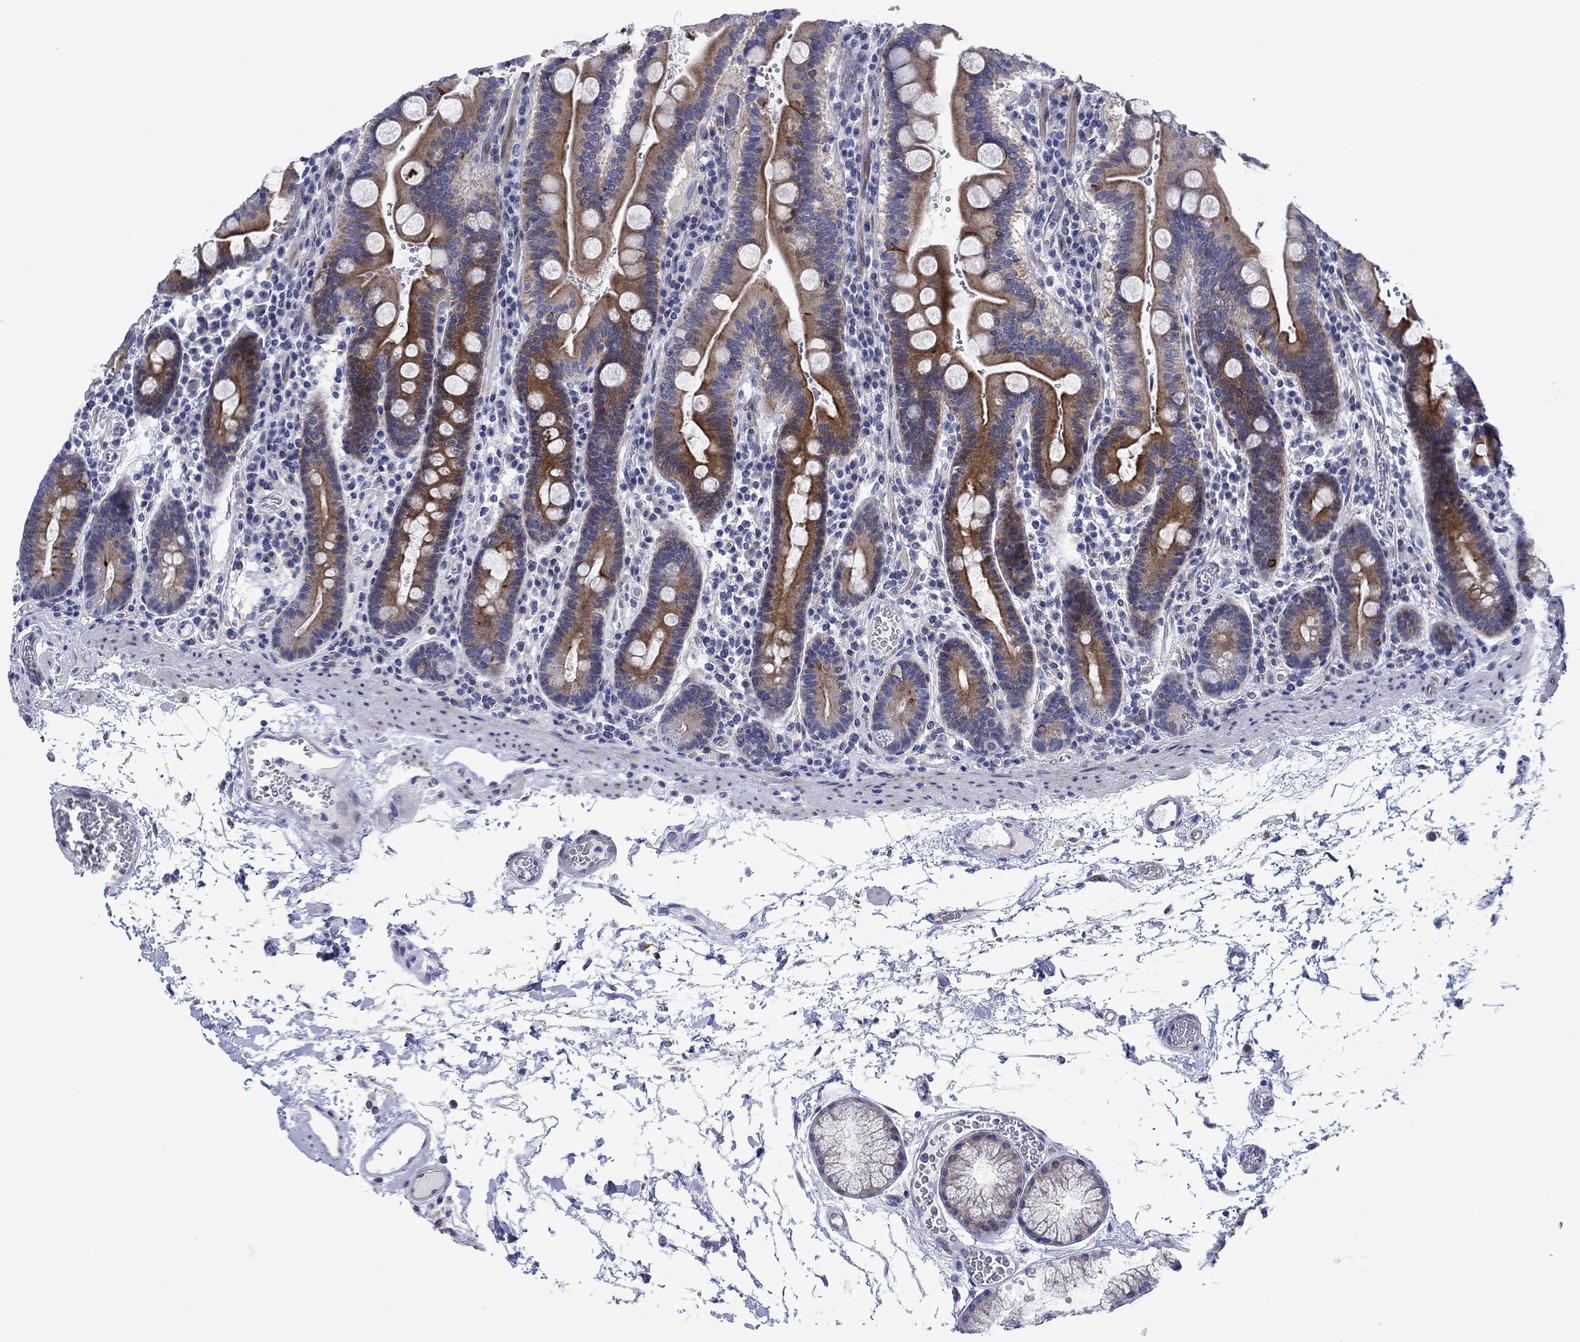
{"staining": {"intensity": "strong", "quantity": "<25%", "location": "cytoplasmic/membranous"}, "tissue": "duodenum", "cell_type": "Glandular cells", "image_type": "normal", "snomed": [{"axis": "morphology", "description": "Normal tissue, NOS"}, {"axis": "topography", "description": "Duodenum"}], "caption": "This image exhibits IHC staining of benign duodenum, with medium strong cytoplasmic/membranous expression in about <25% of glandular cells.", "gene": "SVEP1", "patient": {"sex": "female", "age": 62}}